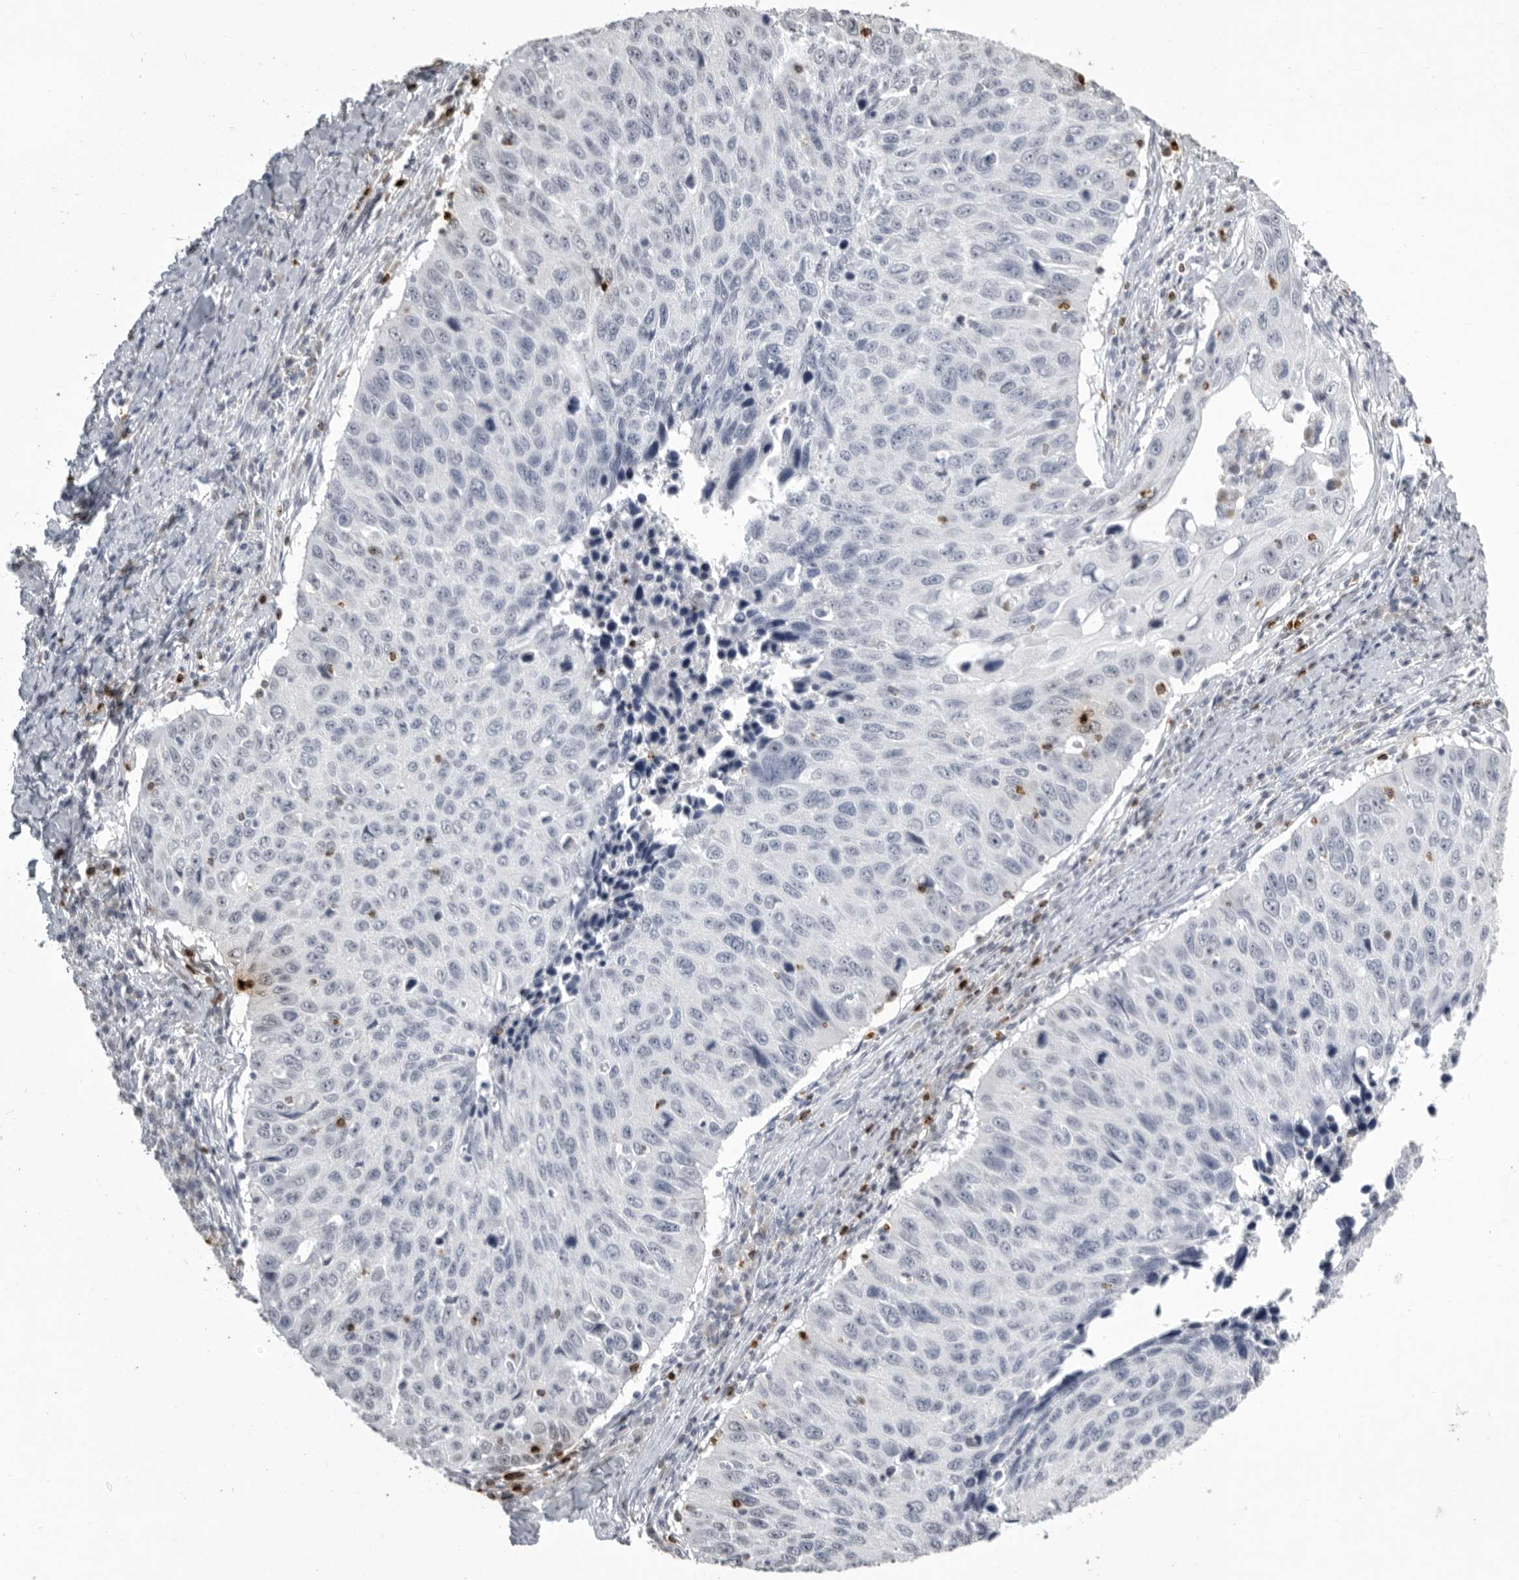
{"staining": {"intensity": "negative", "quantity": "none", "location": "none"}, "tissue": "cervical cancer", "cell_type": "Tumor cells", "image_type": "cancer", "snomed": [{"axis": "morphology", "description": "Squamous cell carcinoma, NOS"}, {"axis": "topography", "description": "Cervix"}], "caption": "DAB (3,3'-diaminobenzidine) immunohistochemical staining of human cervical squamous cell carcinoma shows no significant staining in tumor cells. (DAB immunohistochemistry (IHC) visualized using brightfield microscopy, high magnification).", "gene": "GNLY", "patient": {"sex": "female", "age": 53}}